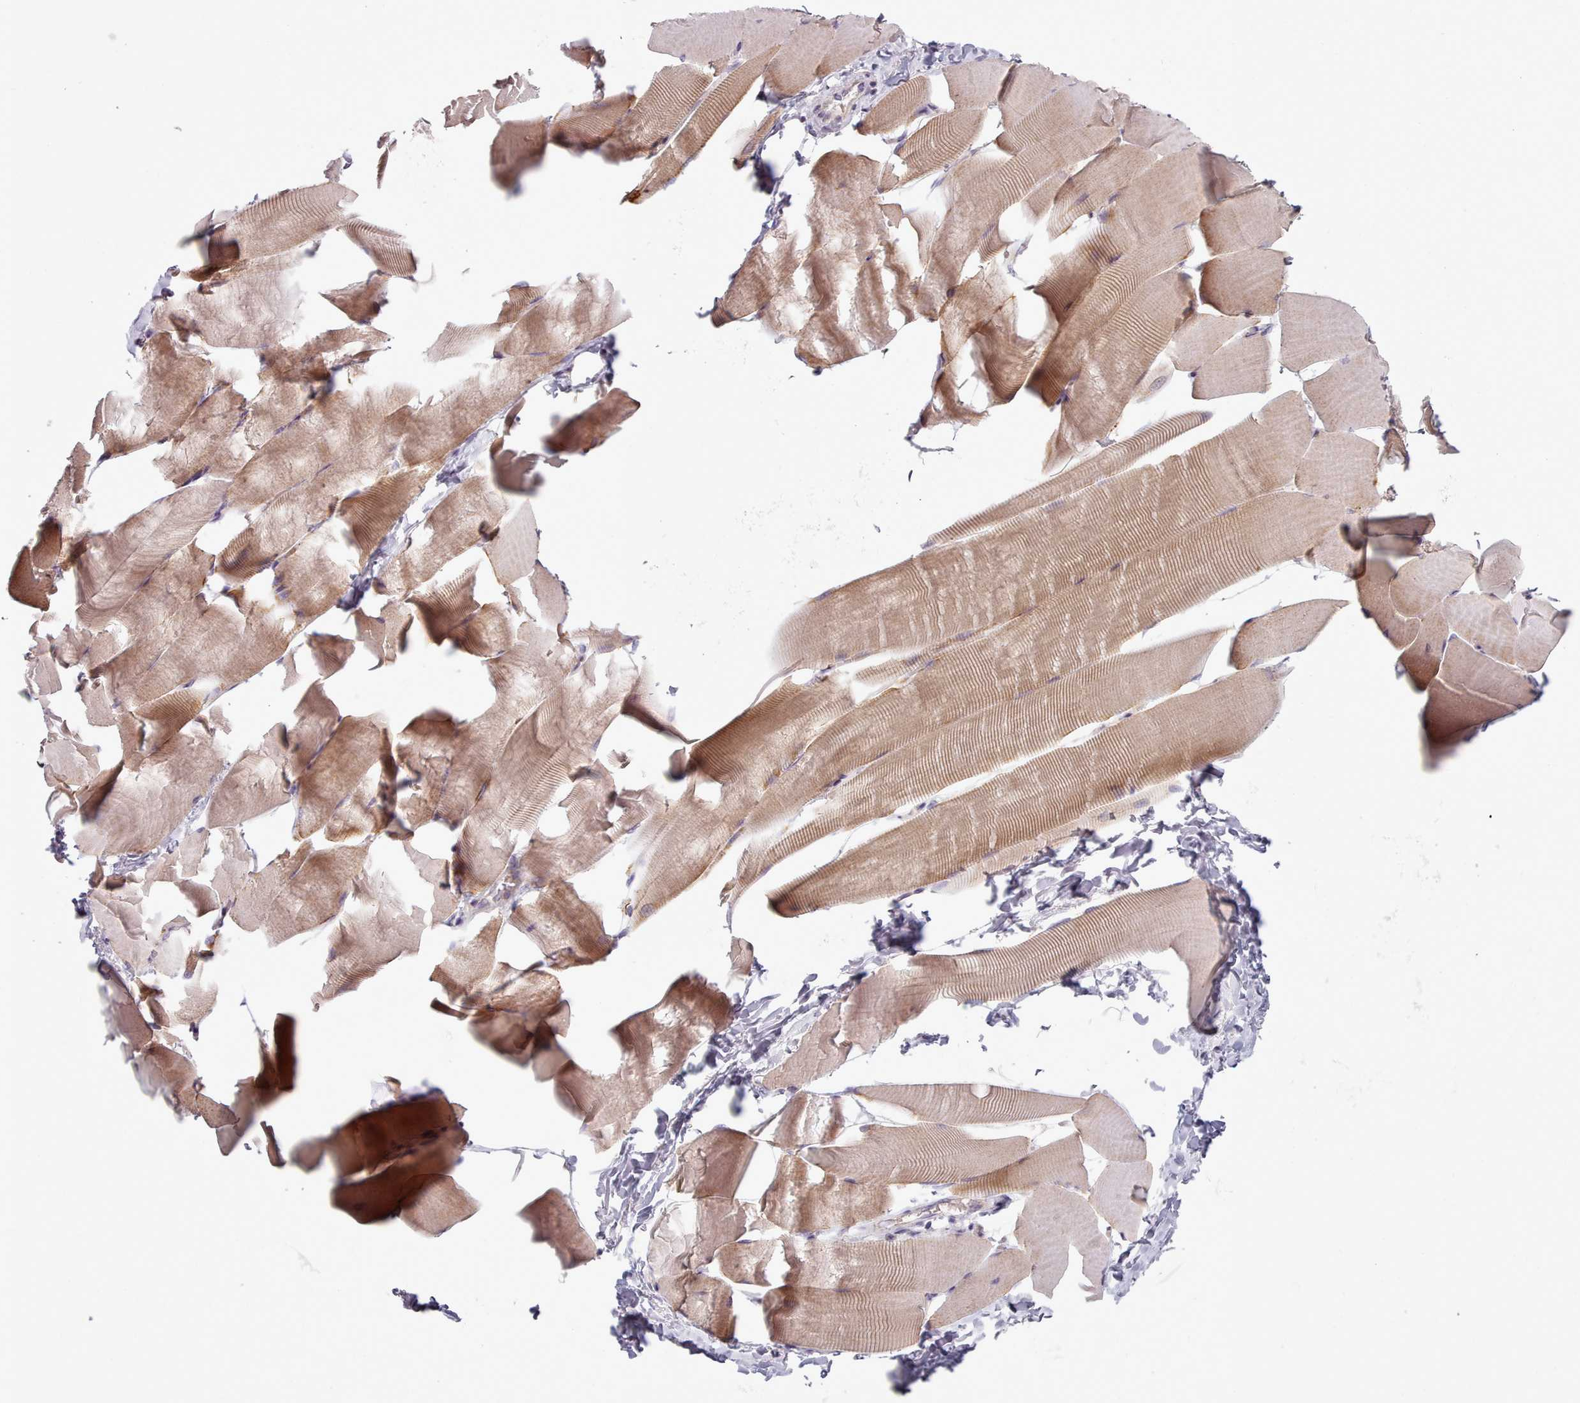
{"staining": {"intensity": "moderate", "quantity": "25%-75%", "location": "cytoplasmic/membranous"}, "tissue": "skeletal muscle", "cell_type": "Myocytes", "image_type": "normal", "snomed": [{"axis": "morphology", "description": "Normal tissue, NOS"}, {"axis": "topography", "description": "Skeletal muscle"}], "caption": "Immunohistochemical staining of unremarkable skeletal muscle shows medium levels of moderate cytoplasmic/membranous positivity in about 25%-75% of myocytes. The staining was performed using DAB, with brown indicating positive protein expression. Nuclei are stained blue with hematoxylin.", "gene": "NT5DC2", "patient": {"sex": "male", "age": 25}}